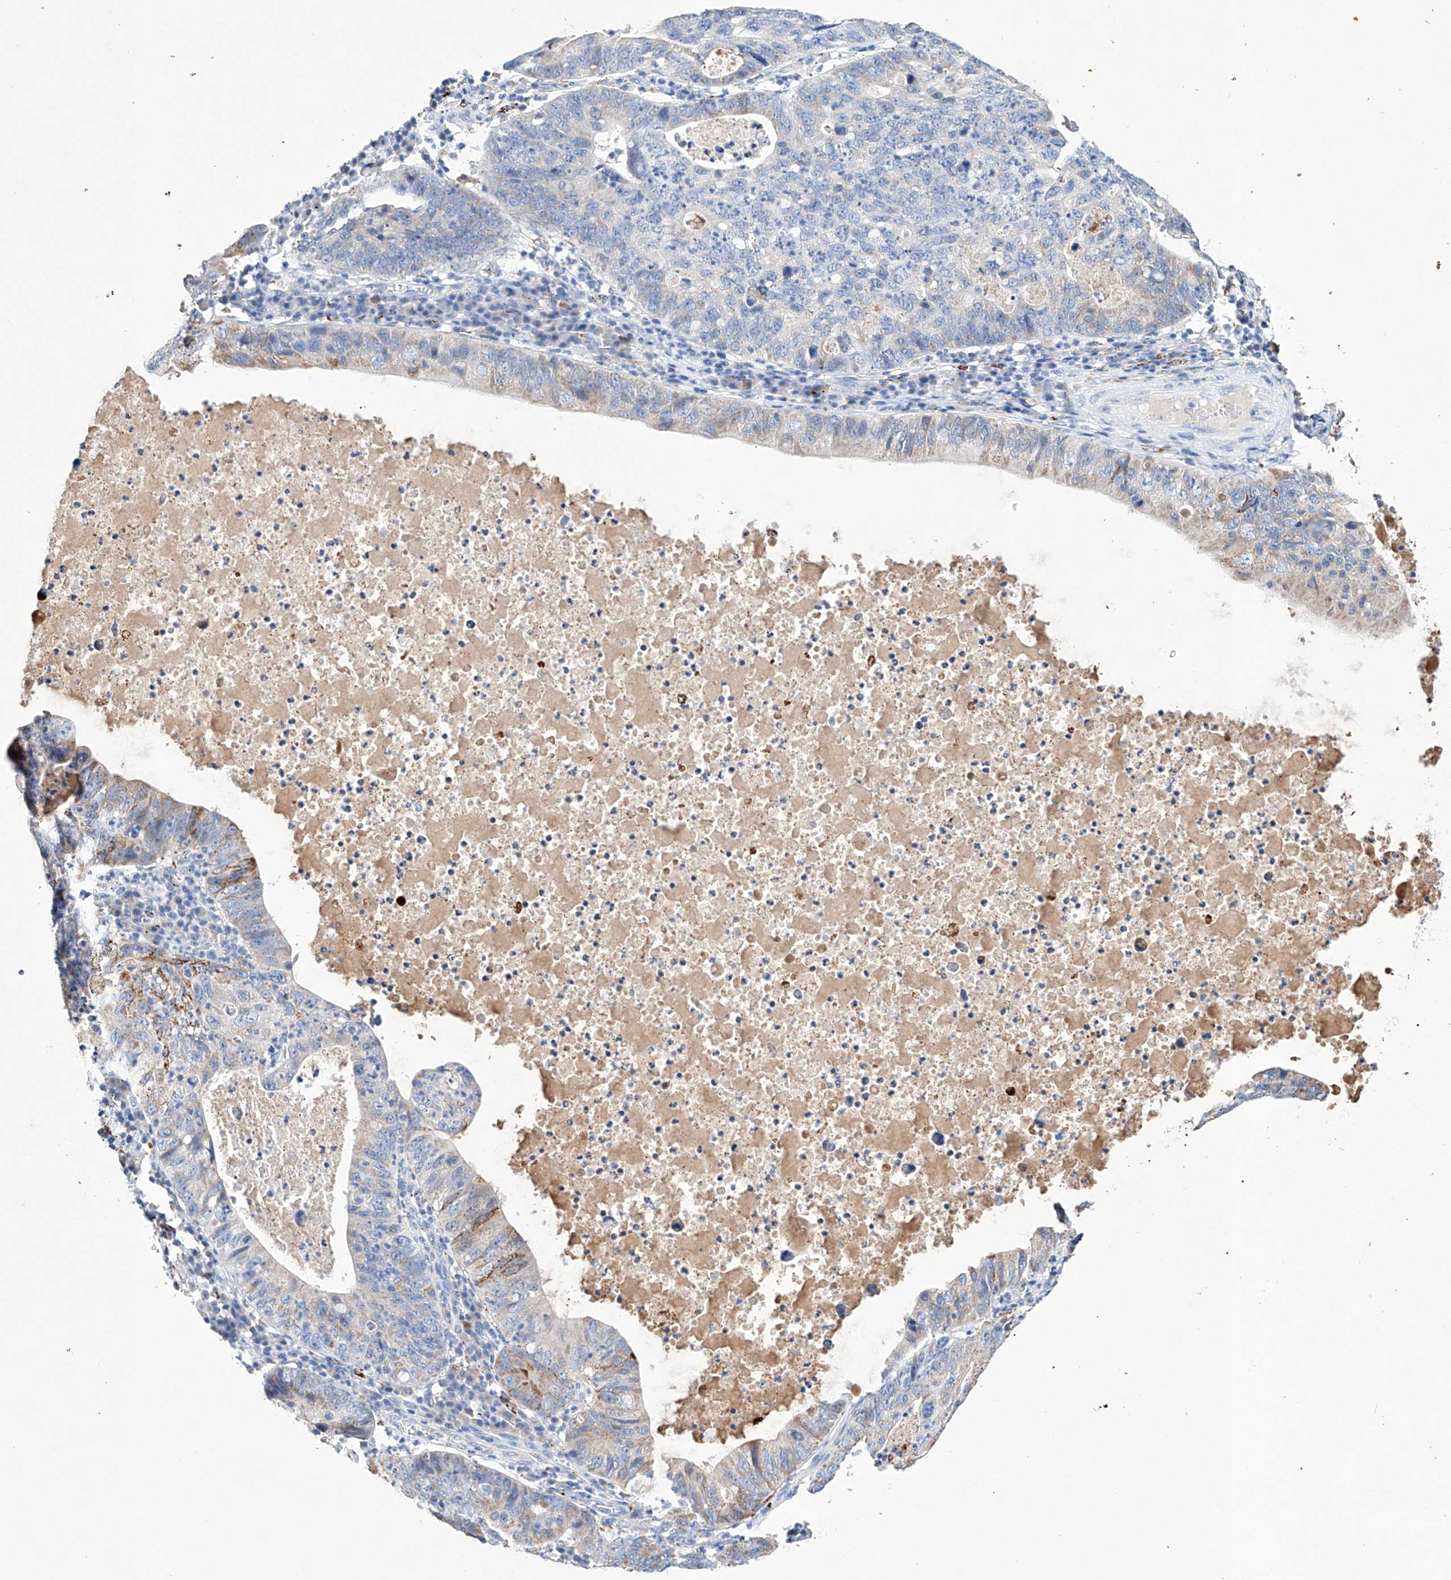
{"staining": {"intensity": "weak", "quantity": "<25%", "location": "cytoplasmic/membranous"}, "tissue": "stomach cancer", "cell_type": "Tumor cells", "image_type": "cancer", "snomed": [{"axis": "morphology", "description": "Adenocarcinoma, NOS"}, {"axis": "topography", "description": "Stomach"}], "caption": "Tumor cells show no significant protein positivity in stomach adenocarcinoma. (DAB (3,3'-diaminobenzidine) immunohistochemistry (IHC), high magnification).", "gene": "NRROS", "patient": {"sex": "male", "age": 59}}